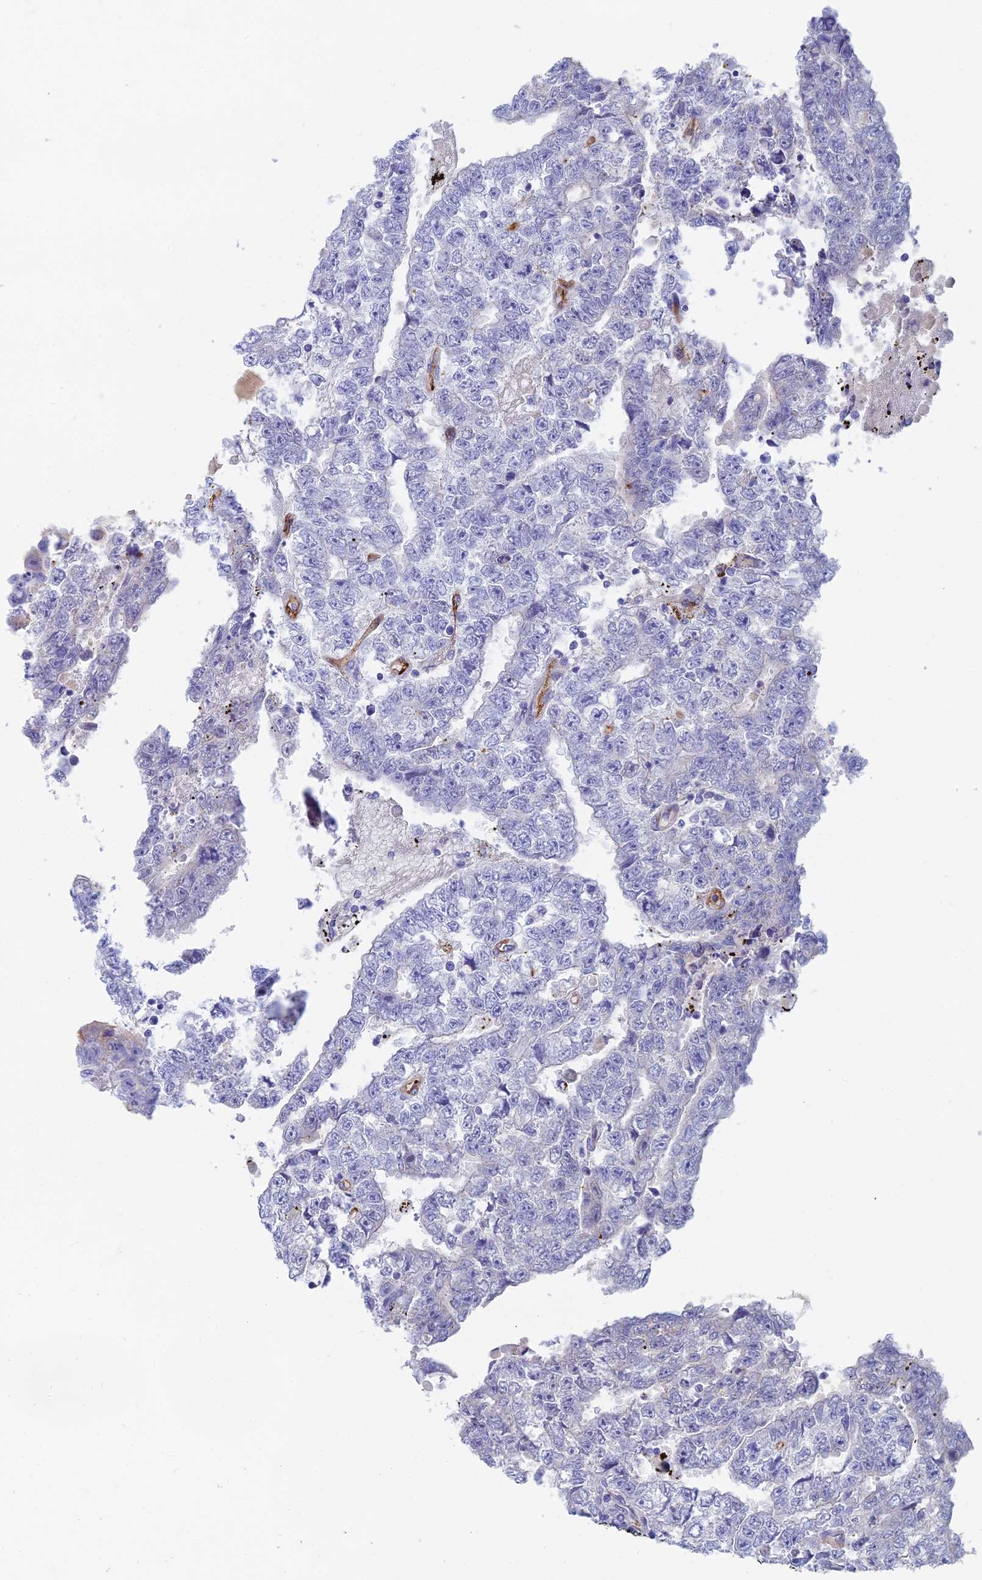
{"staining": {"intensity": "negative", "quantity": "none", "location": "none"}, "tissue": "testis cancer", "cell_type": "Tumor cells", "image_type": "cancer", "snomed": [{"axis": "morphology", "description": "Carcinoma, Embryonal, NOS"}, {"axis": "topography", "description": "Testis"}], "caption": "DAB (3,3'-diaminobenzidine) immunohistochemical staining of embryonal carcinoma (testis) exhibits no significant expression in tumor cells.", "gene": "ETFRF1", "patient": {"sex": "male", "age": 25}}